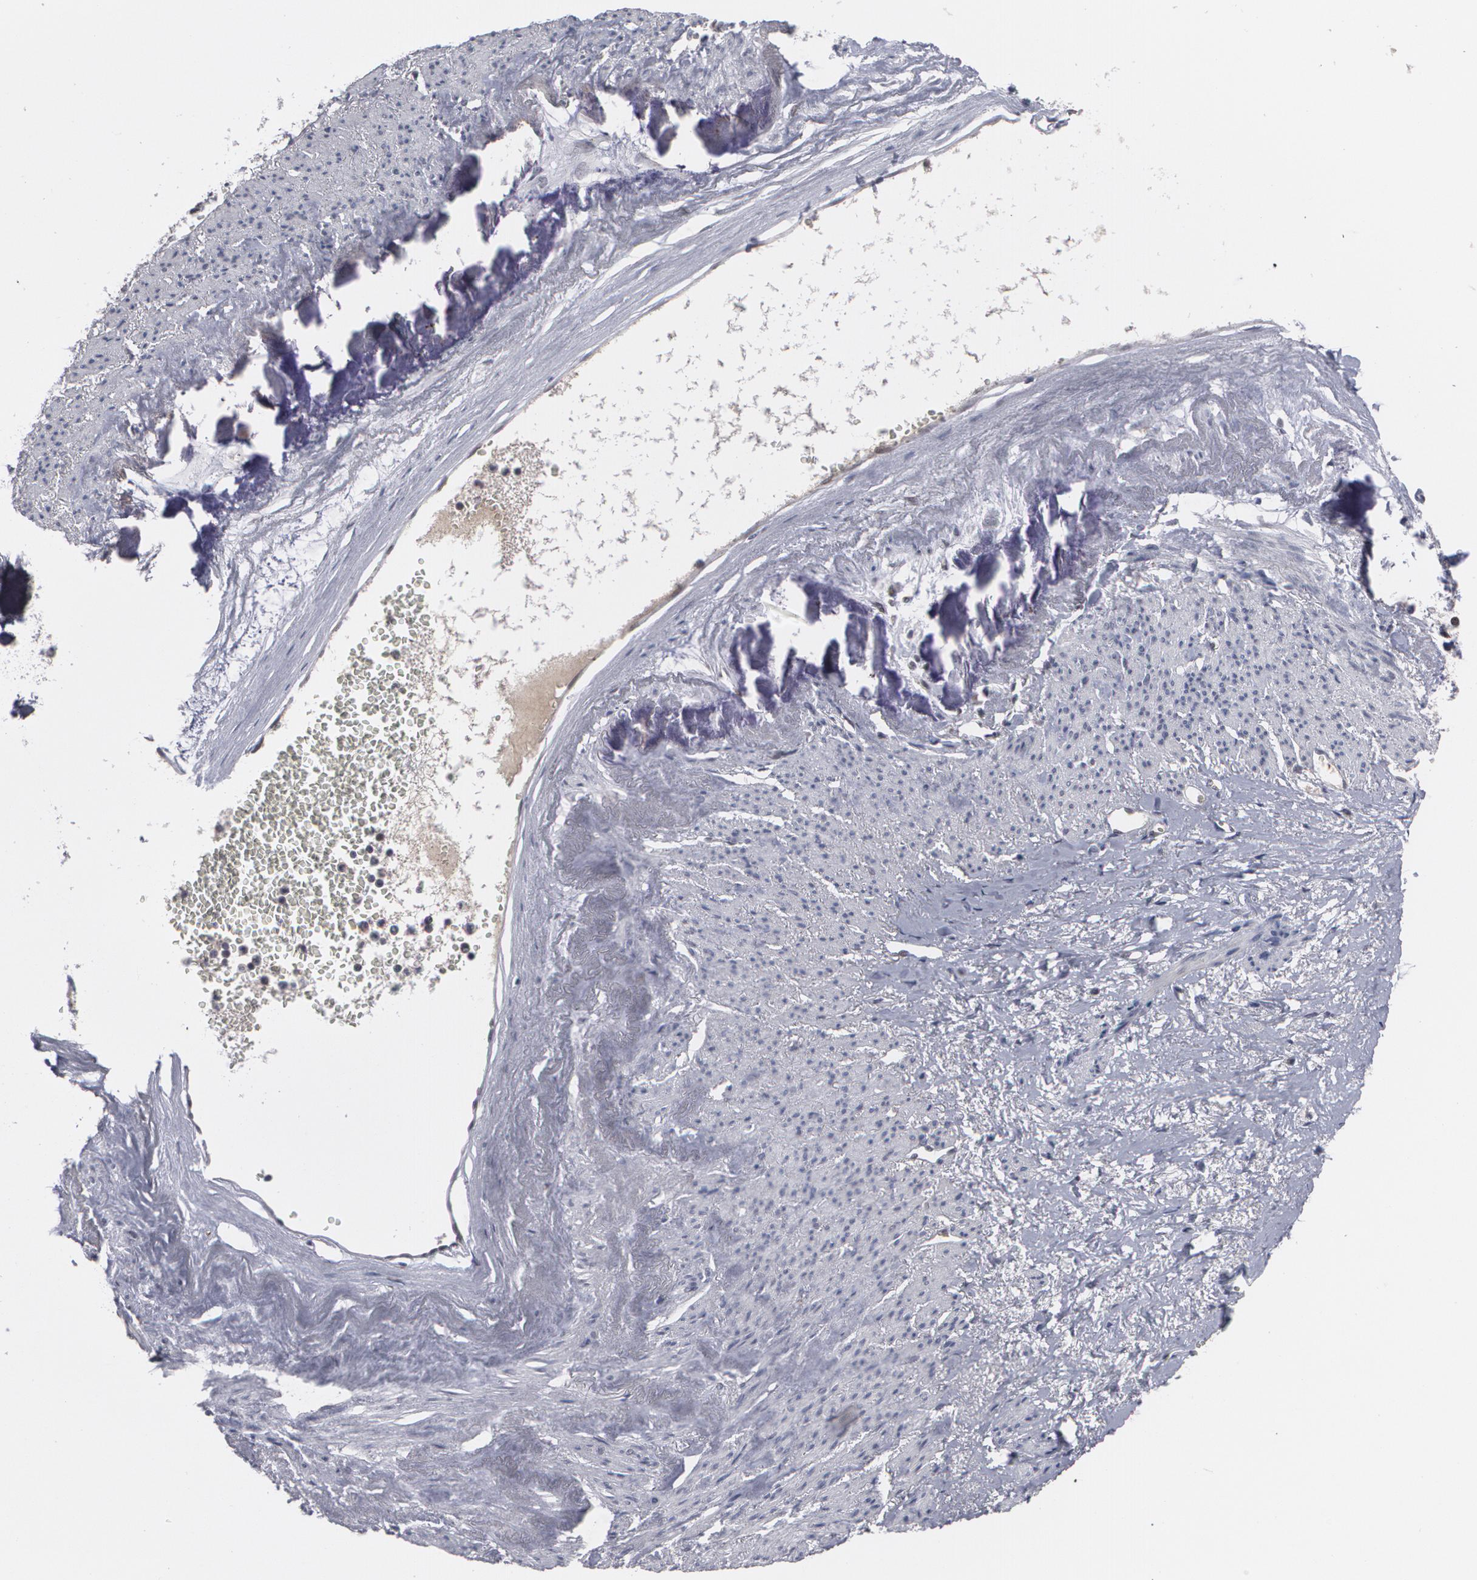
{"staining": {"intensity": "weak", "quantity": "25%-75%", "location": "nuclear"}, "tissue": "endometrial cancer", "cell_type": "Tumor cells", "image_type": "cancer", "snomed": [{"axis": "morphology", "description": "Adenocarcinoma, NOS"}, {"axis": "topography", "description": "Endometrium"}], "caption": "An image showing weak nuclear staining in approximately 25%-75% of tumor cells in endometrial cancer, as visualized by brown immunohistochemical staining.", "gene": "INTS6", "patient": {"sex": "female", "age": 75}}